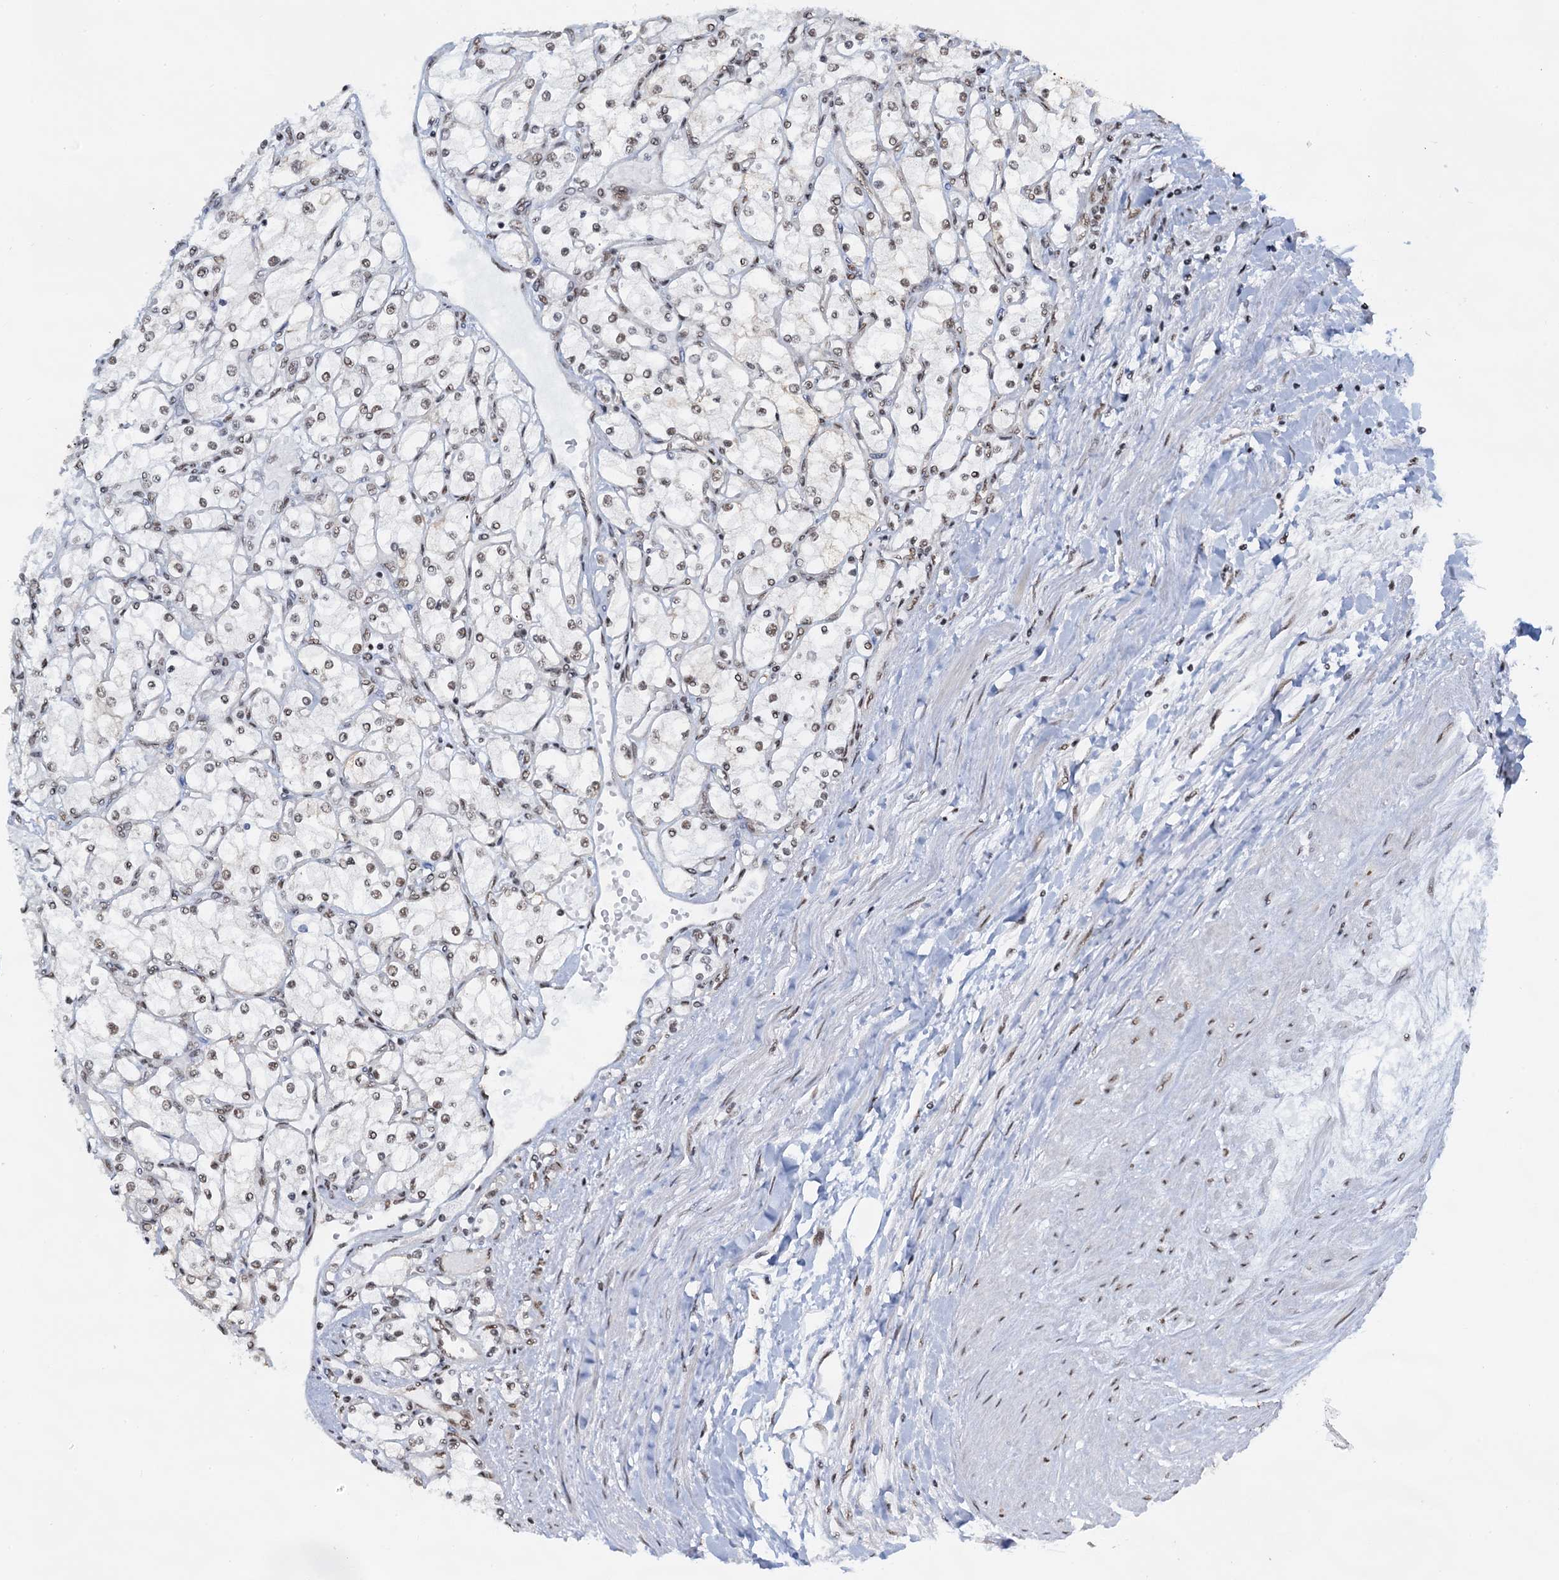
{"staining": {"intensity": "weak", "quantity": "25%-75%", "location": "nuclear"}, "tissue": "renal cancer", "cell_type": "Tumor cells", "image_type": "cancer", "snomed": [{"axis": "morphology", "description": "Adenocarcinoma, NOS"}, {"axis": "topography", "description": "Kidney"}], "caption": "IHC image of human renal cancer (adenocarcinoma) stained for a protein (brown), which displays low levels of weak nuclear staining in approximately 25%-75% of tumor cells.", "gene": "ZNF609", "patient": {"sex": "male", "age": 80}}